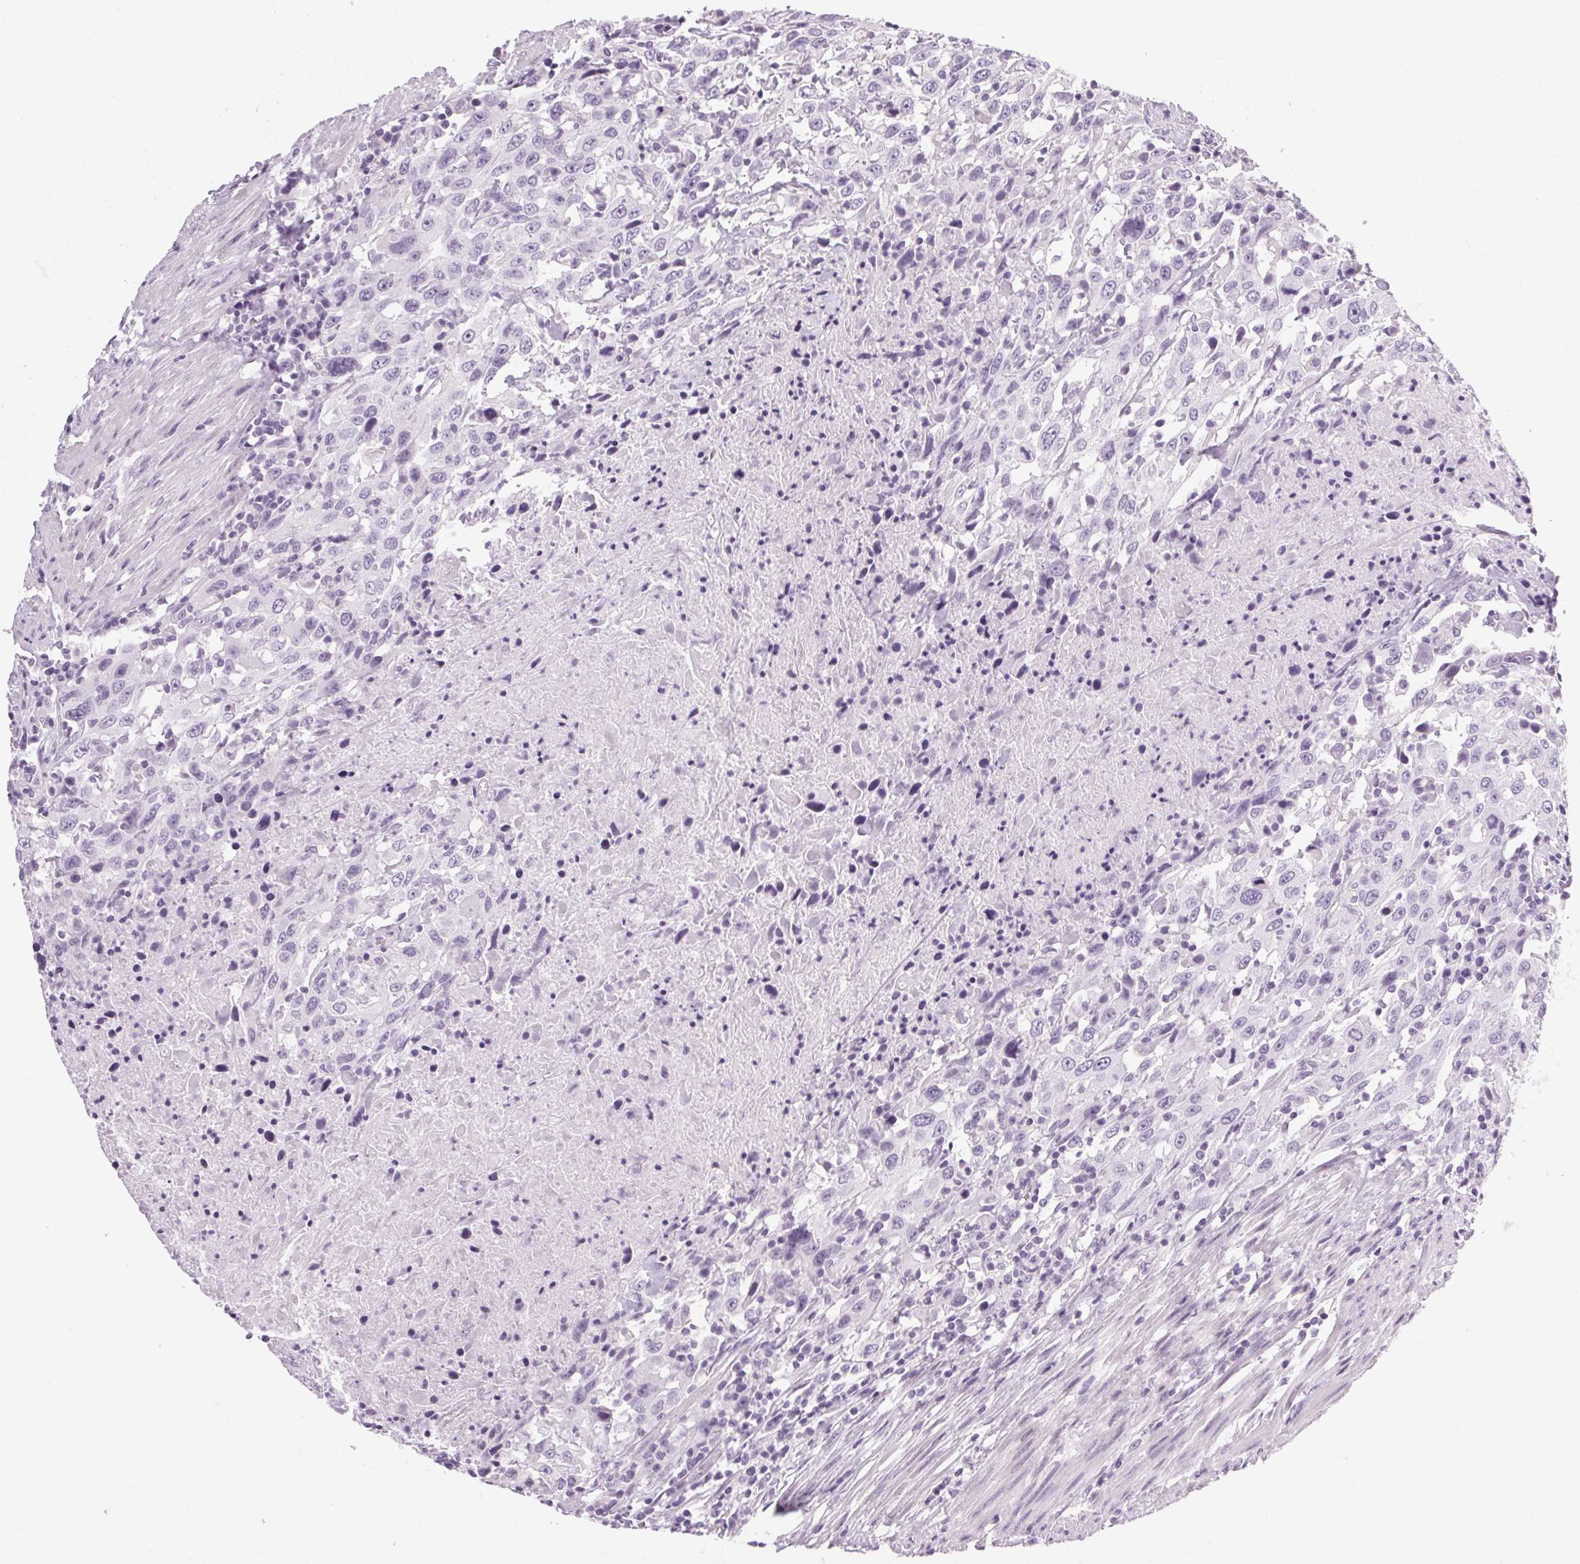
{"staining": {"intensity": "negative", "quantity": "none", "location": "none"}, "tissue": "urothelial cancer", "cell_type": "Tumor cells", "image_type": "cancer", "snomed": [{"axis": "morphology", "description": "Urothelial carcinoma, High grade"}, {"axis": "topography", "description": "Urinary bladder"}], "caption": "A high-resolution histopathology image shows immunohistochemistry (IHC) staining of urothelial cancer, which demonstrates no significant expression in tumor cells.", "gene": "POMC", "patient": {"sex": "male", "age": 61}}